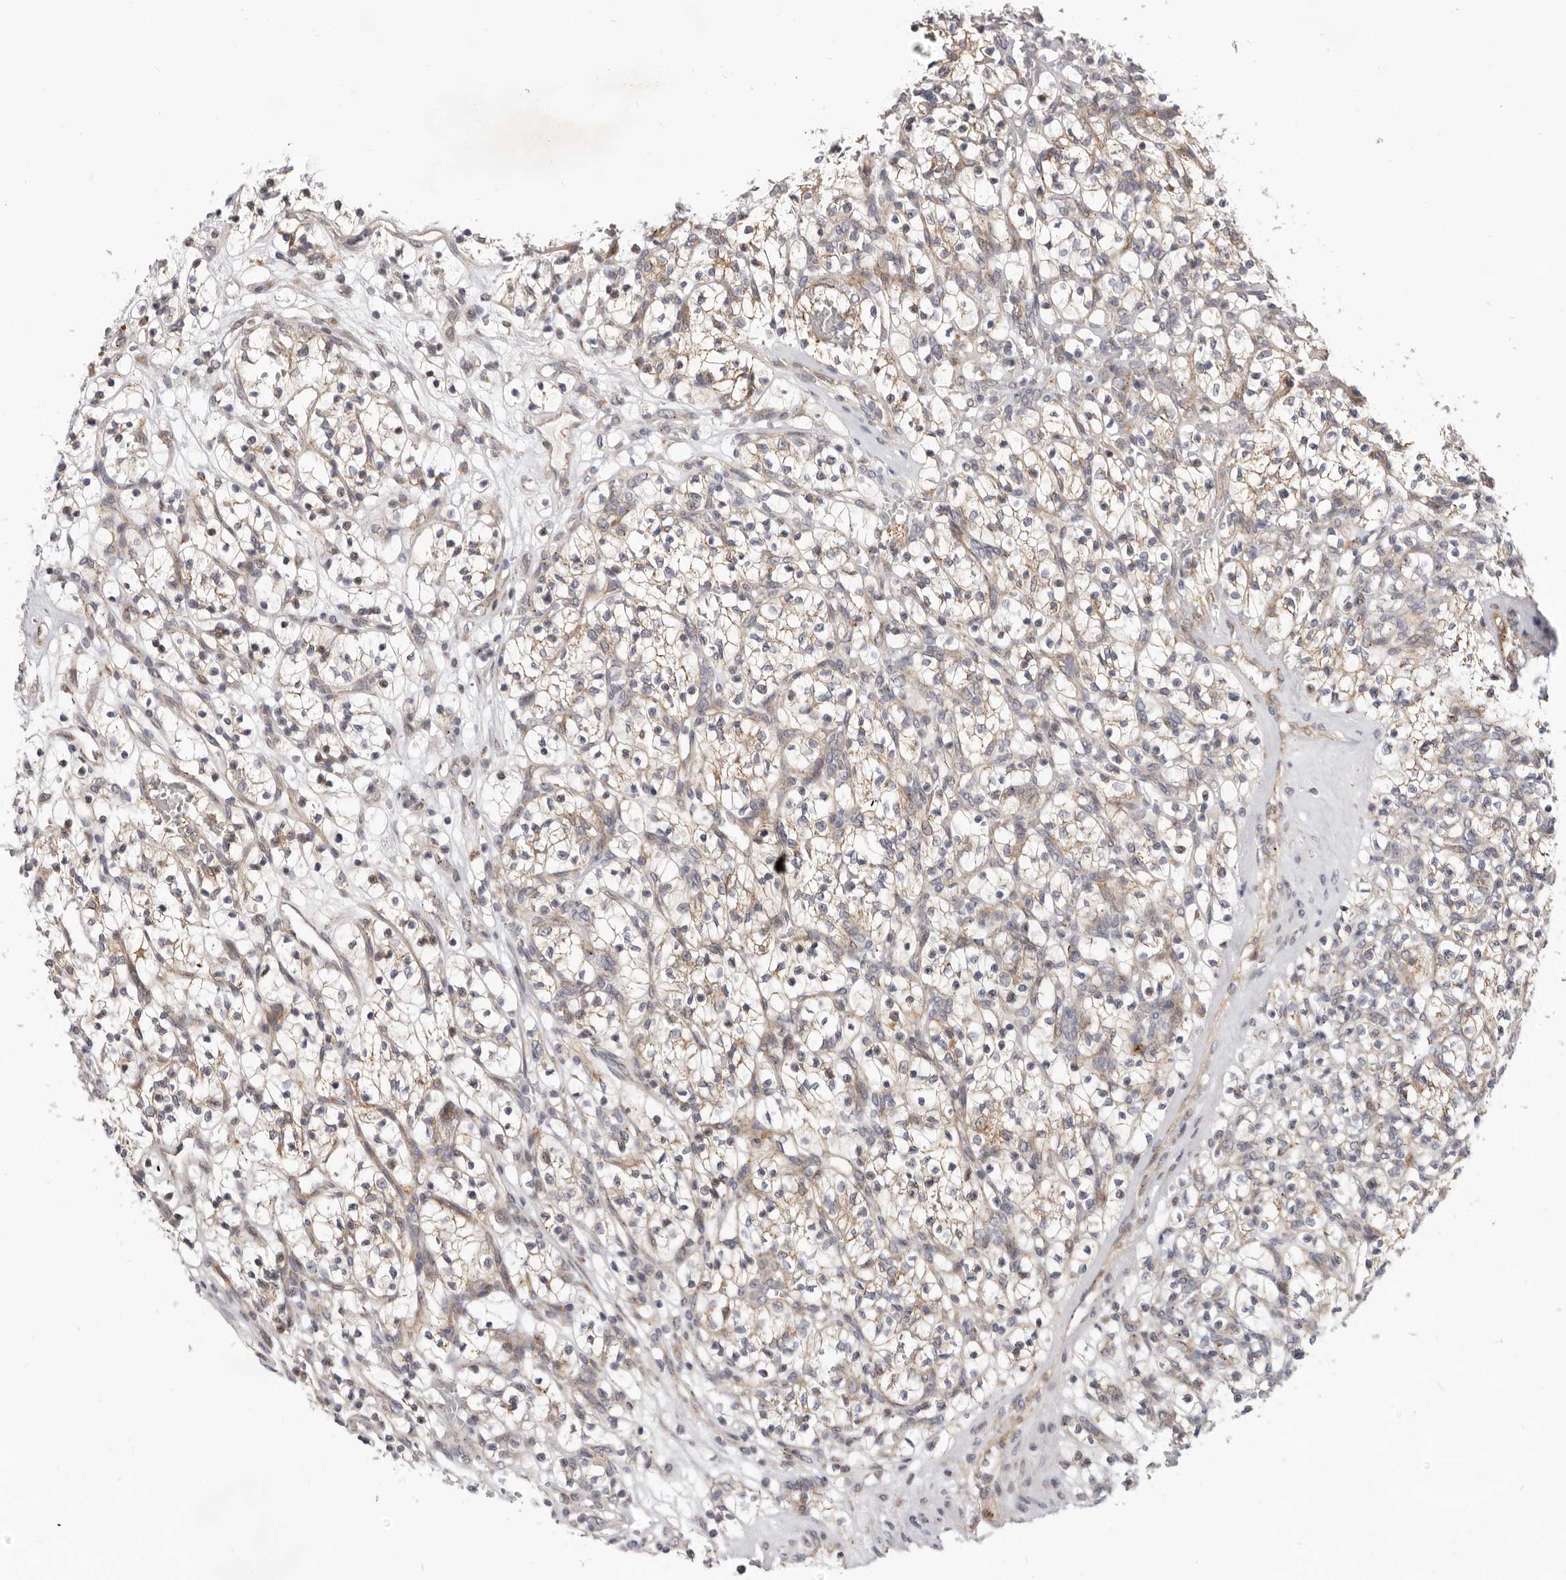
{"staining": {"intensity": "weak", "quantity": ">75%", "location": "cytoplasmic/membranous"}, "tissue": "renal cancer", "cell_type": "Tumor cells", "image_type": "cancer", "snomed": [{"axis": "morphology", "description": "Adenocarcinoma, NOS"}, {"axis": "topography", "description": "Kidney"}], "caption": "This is a micrograph of immunohistochemistry (IHC) staining of renal cancer (adenocarcinoma), which shows weak positivity in the cytoplasmic/membranous of tumor cells.", "gene": "TOR3A", "patient": {"sex": "female", "age": 57}}